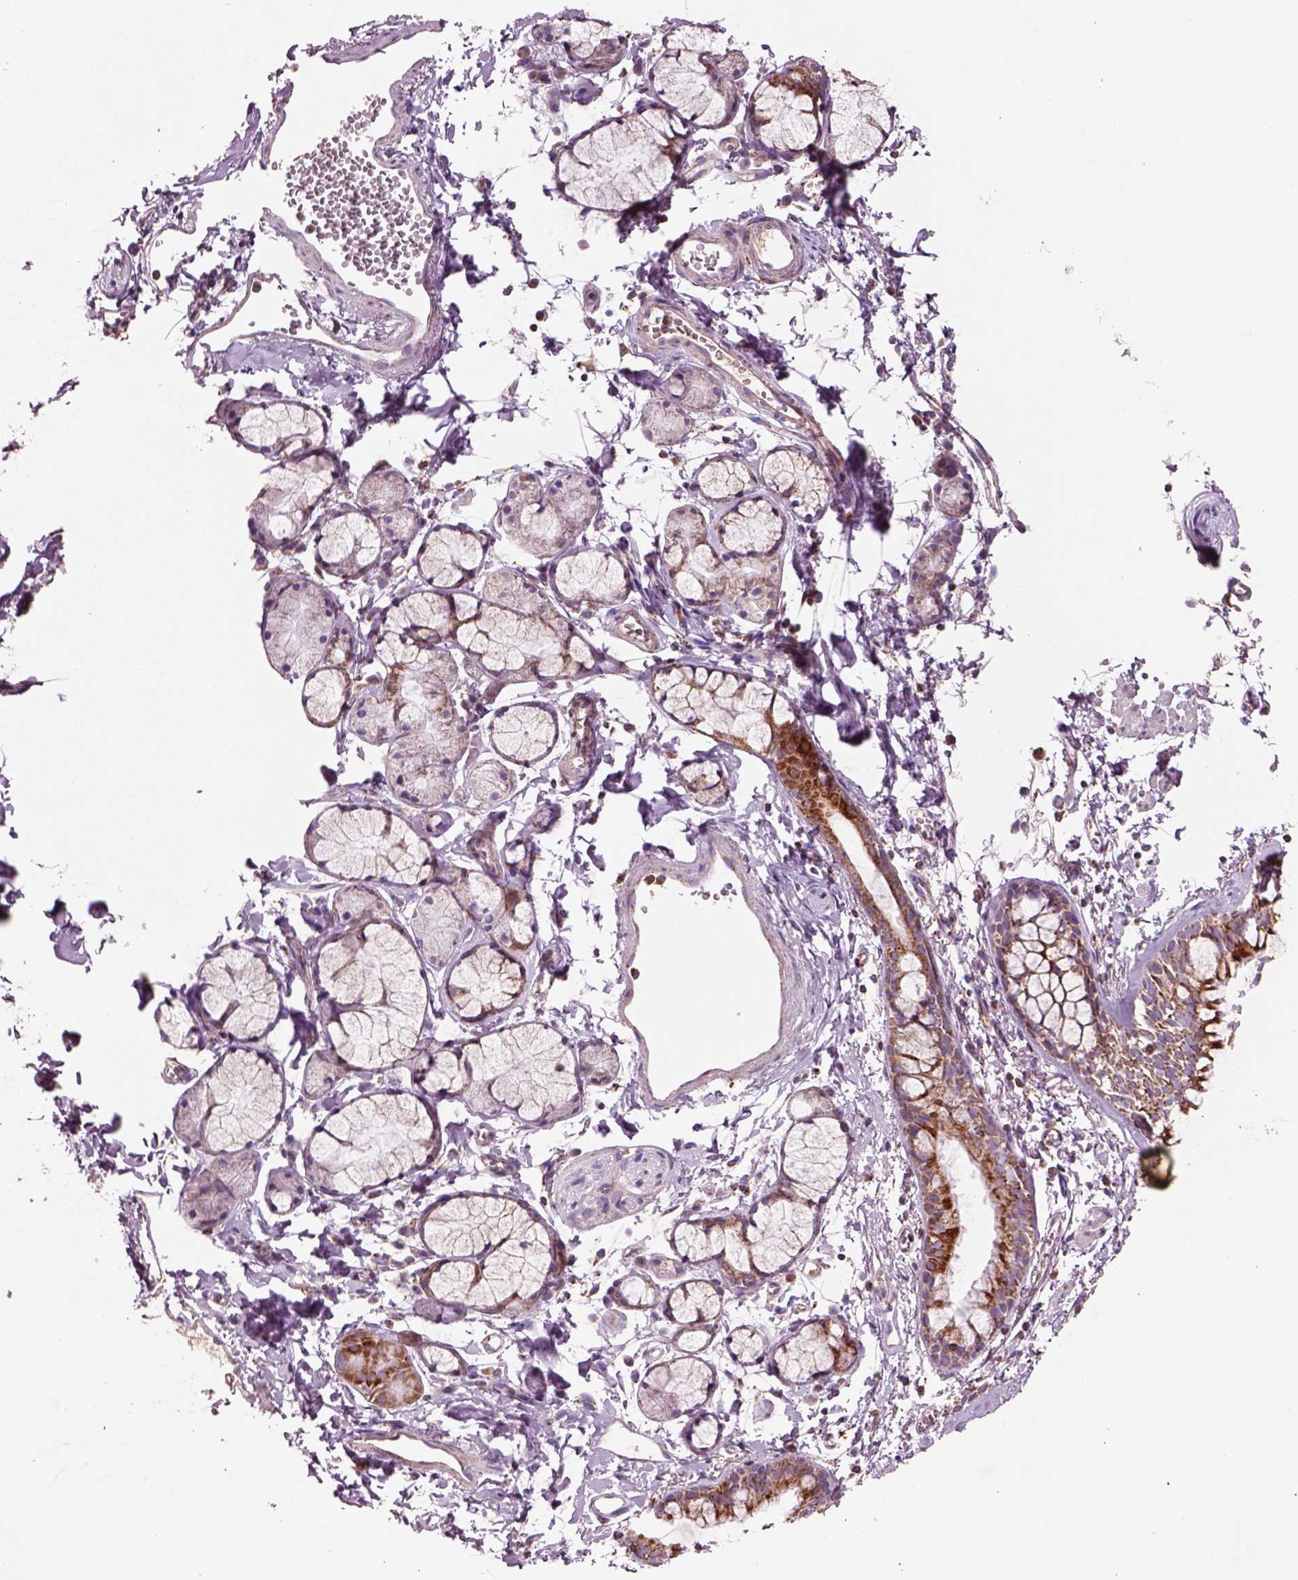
{"staining": {"intensity": "strong", "quantity": ">75%", "location": "cytoplasmic/membranous"}, "tissue": "bronchus", "cell_type": "Respiratory epithelial cells", "image_type": "normal", "snomed": [{"axis": "morphology", "description": "Normal tissue, NOS"}, {"axis": "topography", "description": "Cartilage tissue"}, {"axis": "topography", "description": "Bronchus"}], "caption": "Immunohistochemistry (DAB) staining of unremarkable human bronchus displays strong cytoplasmic/membranous protein expression in about >75% of respiratory epithelial cells.", "gene": "SLC25A24", "patient": {"sex": "female", "age": 59}}